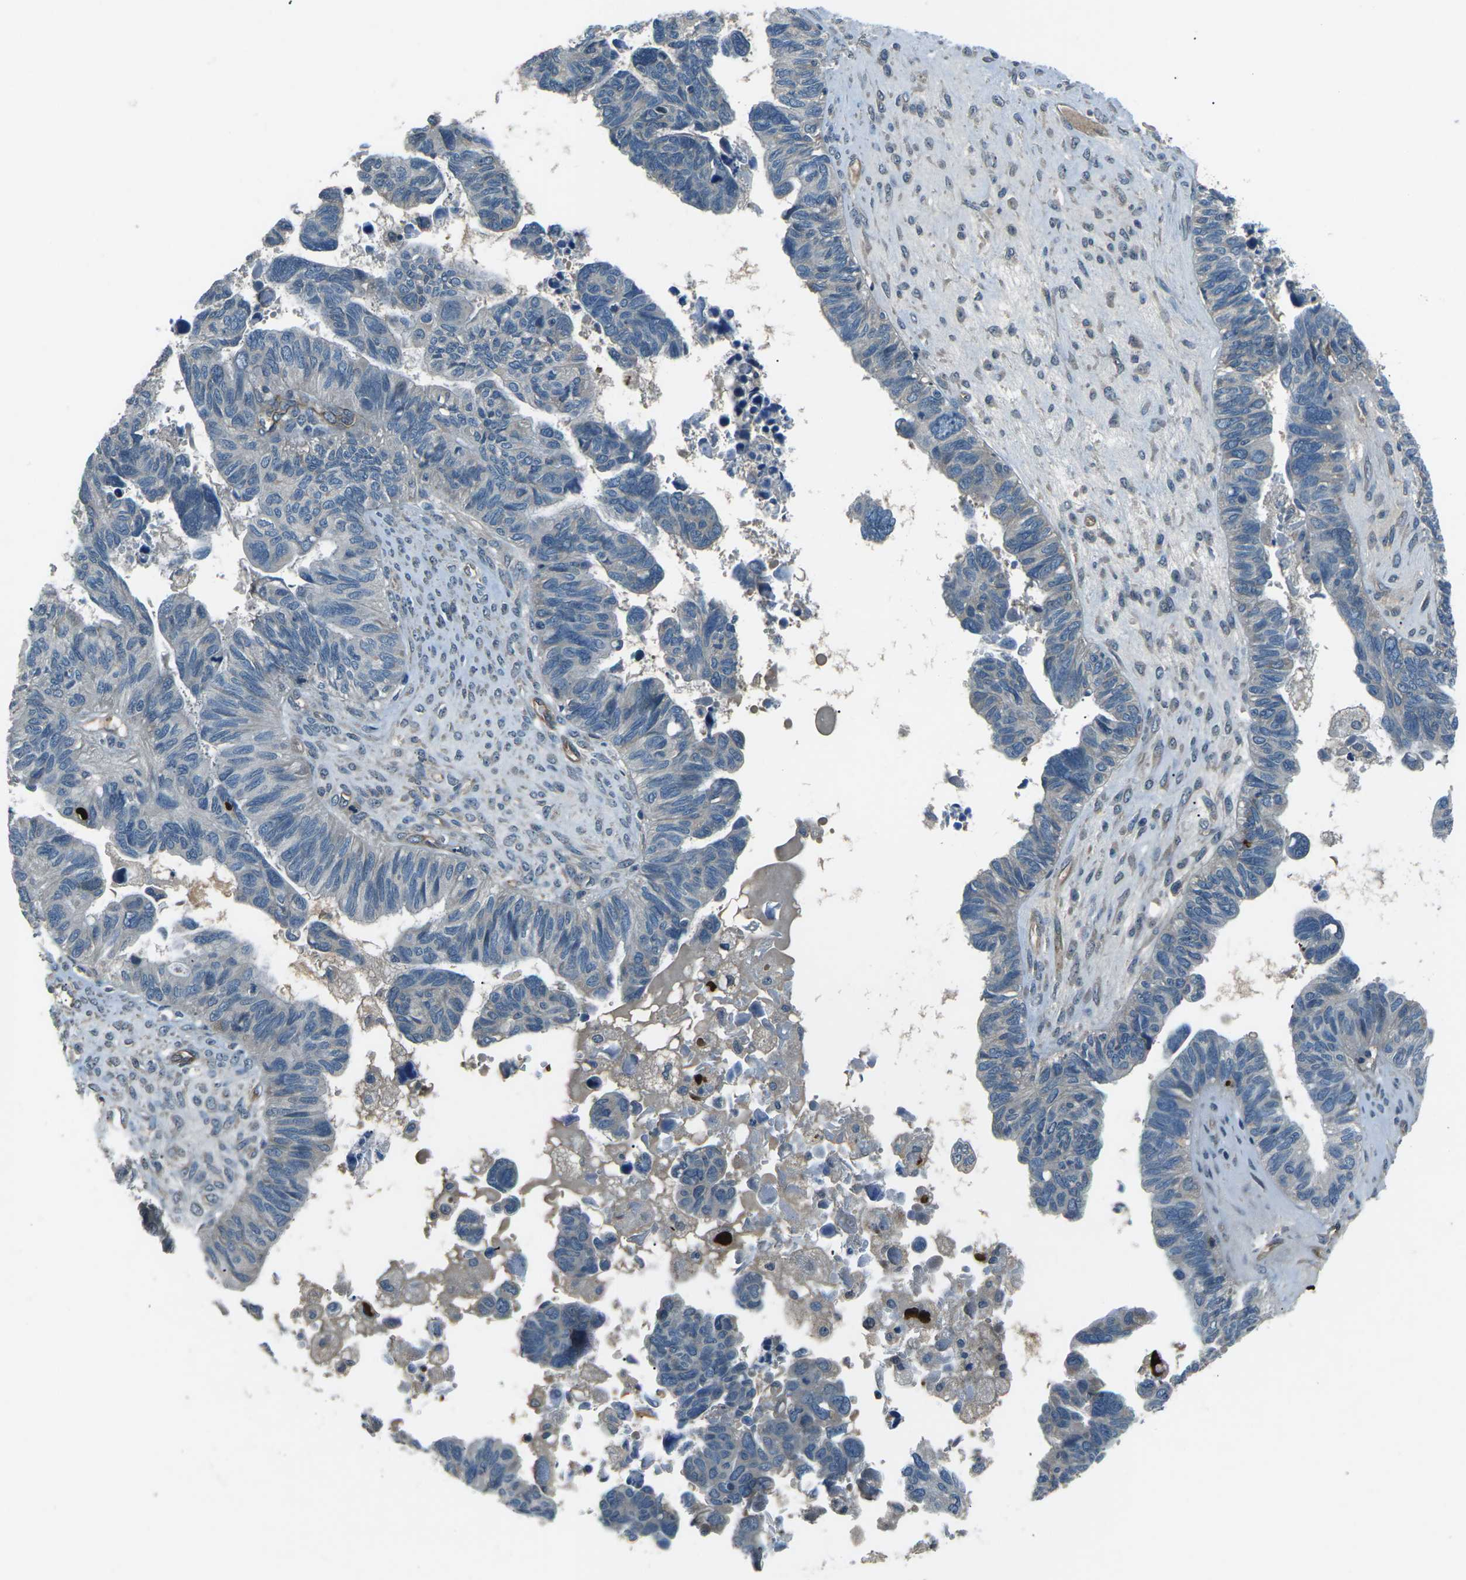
{"staining": {"intensity": "negative", "quantity": "none", "location": "none"}, "tissue": "ovarian cancer", "cell_type": "Tumor cells", "image_type": "cancer", "snomed": [{"axis": "morphology", "description": "Cystadenocarcinoma, serous, NOS"}, {"axis": "topography", "description": "Ovary"}], "caption": "Ovarian serous cystadenocarcinoma was stained to show a protein in brown. There is no significant positivity in tumor cells. (DAB (3,3'-diaminobenzidine) immunohistochemistry with hematoxylin counter stain).", "gene": "AFAP1", "patient": {"sex": "female", "age": 79}}